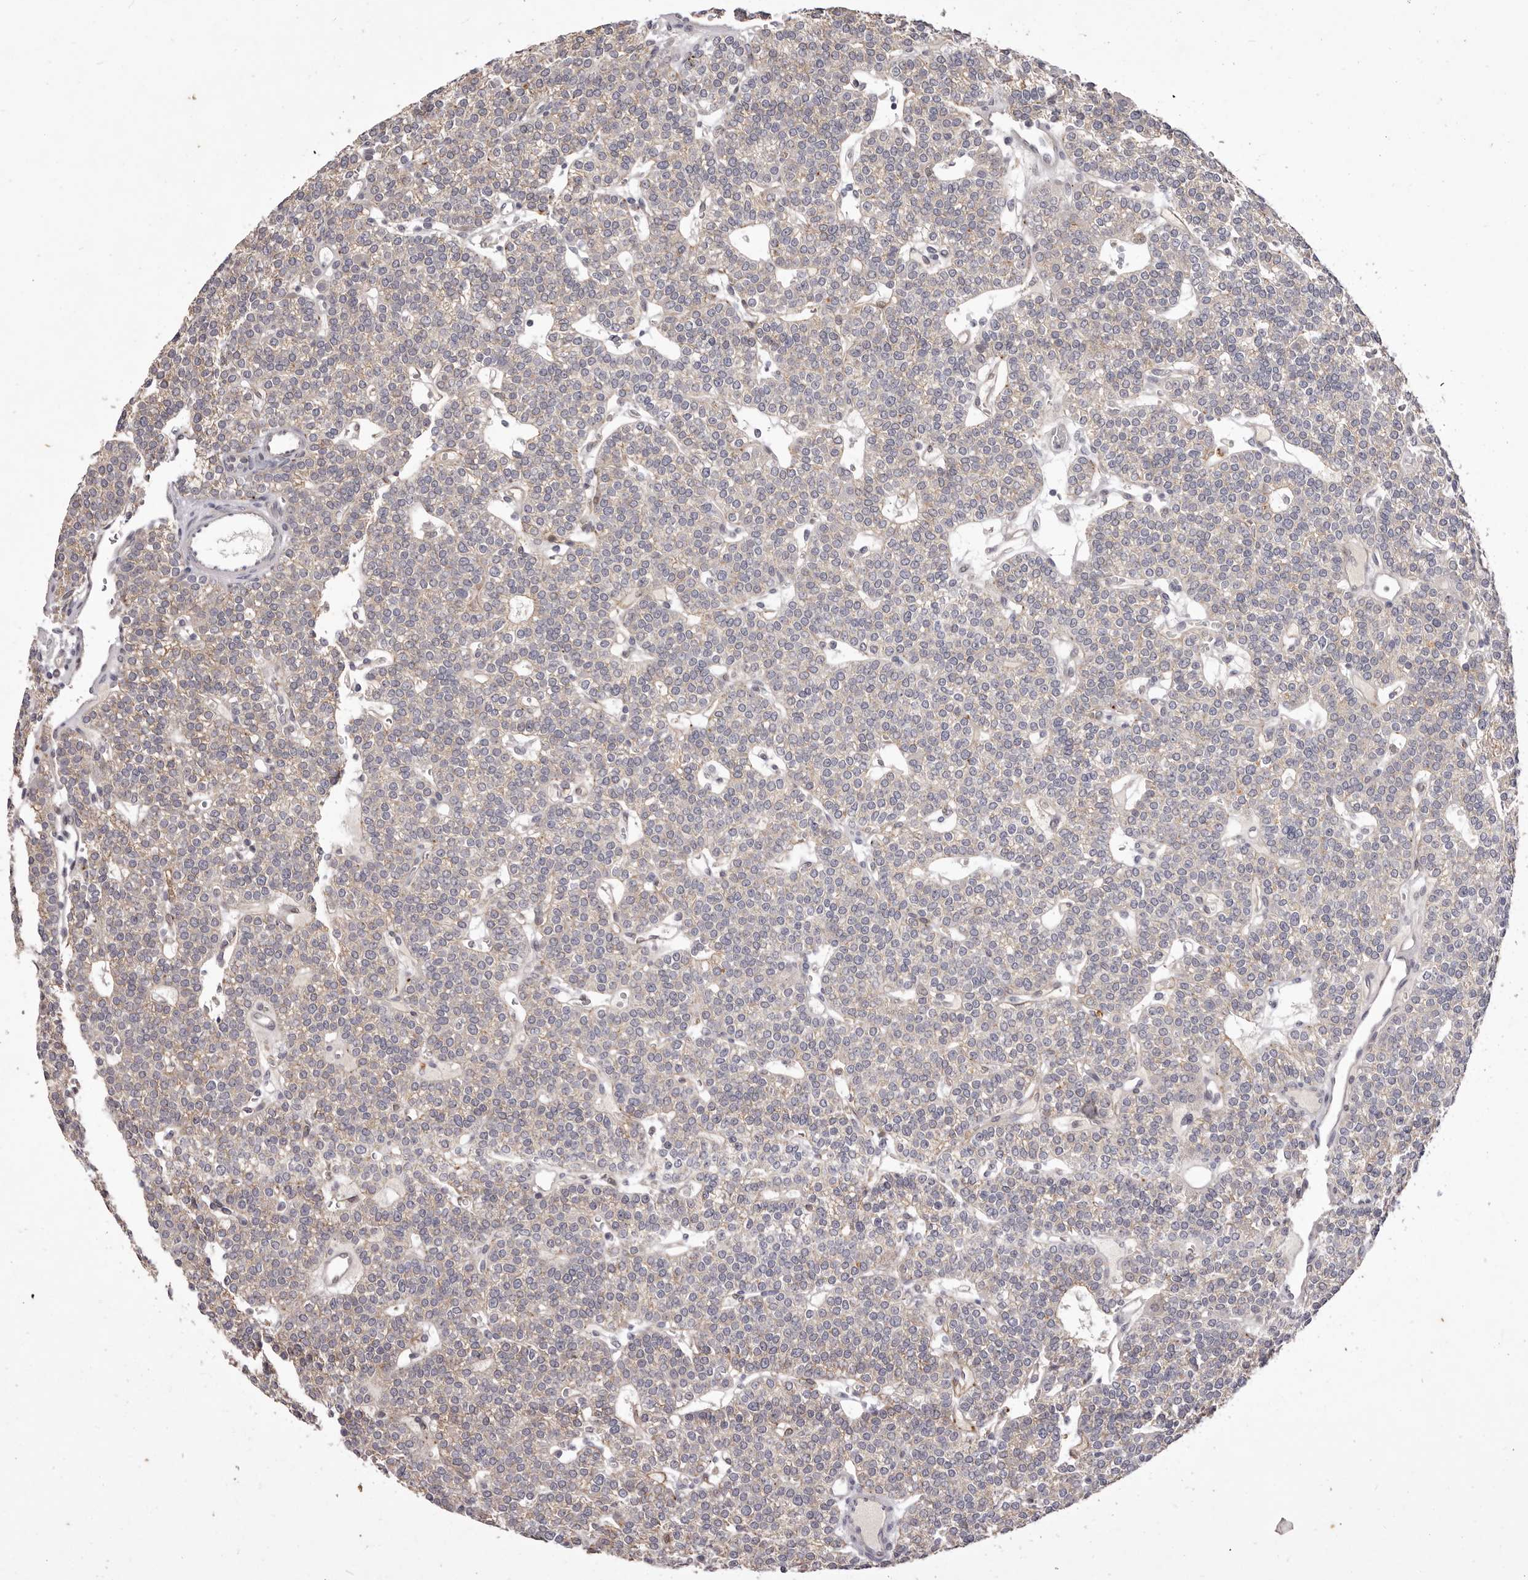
{"staining": {"intensity": "weak", "quantity": ">75%", "location": "cytoplasmic/membranous"}, "tissue": "parathyroid gland", "cell_type": "Glandular cells", "image_type": "normal", "snomed": [{"axis": "morphology", "description": "Normal tissue, NOS"}, {"axis": "topography", "description": "Parathyroid gland"}], "caption": "High-magnification brightfield microscopy of benign parathyroid gland stained with DAB (brown) and counterstained with hematoxylin (blue). glandular cells exhibit weak cytoplasmic/membranous expression is identified in approximately>75% of cells. Using DAB (3,3'-diaminobenzidine) (brown) and hematoxylin (blue) stains, captured at high magnification using brightfield microscopy.", "gene": "GARNL3", "patient": {"sex": "male", "age": 83}}